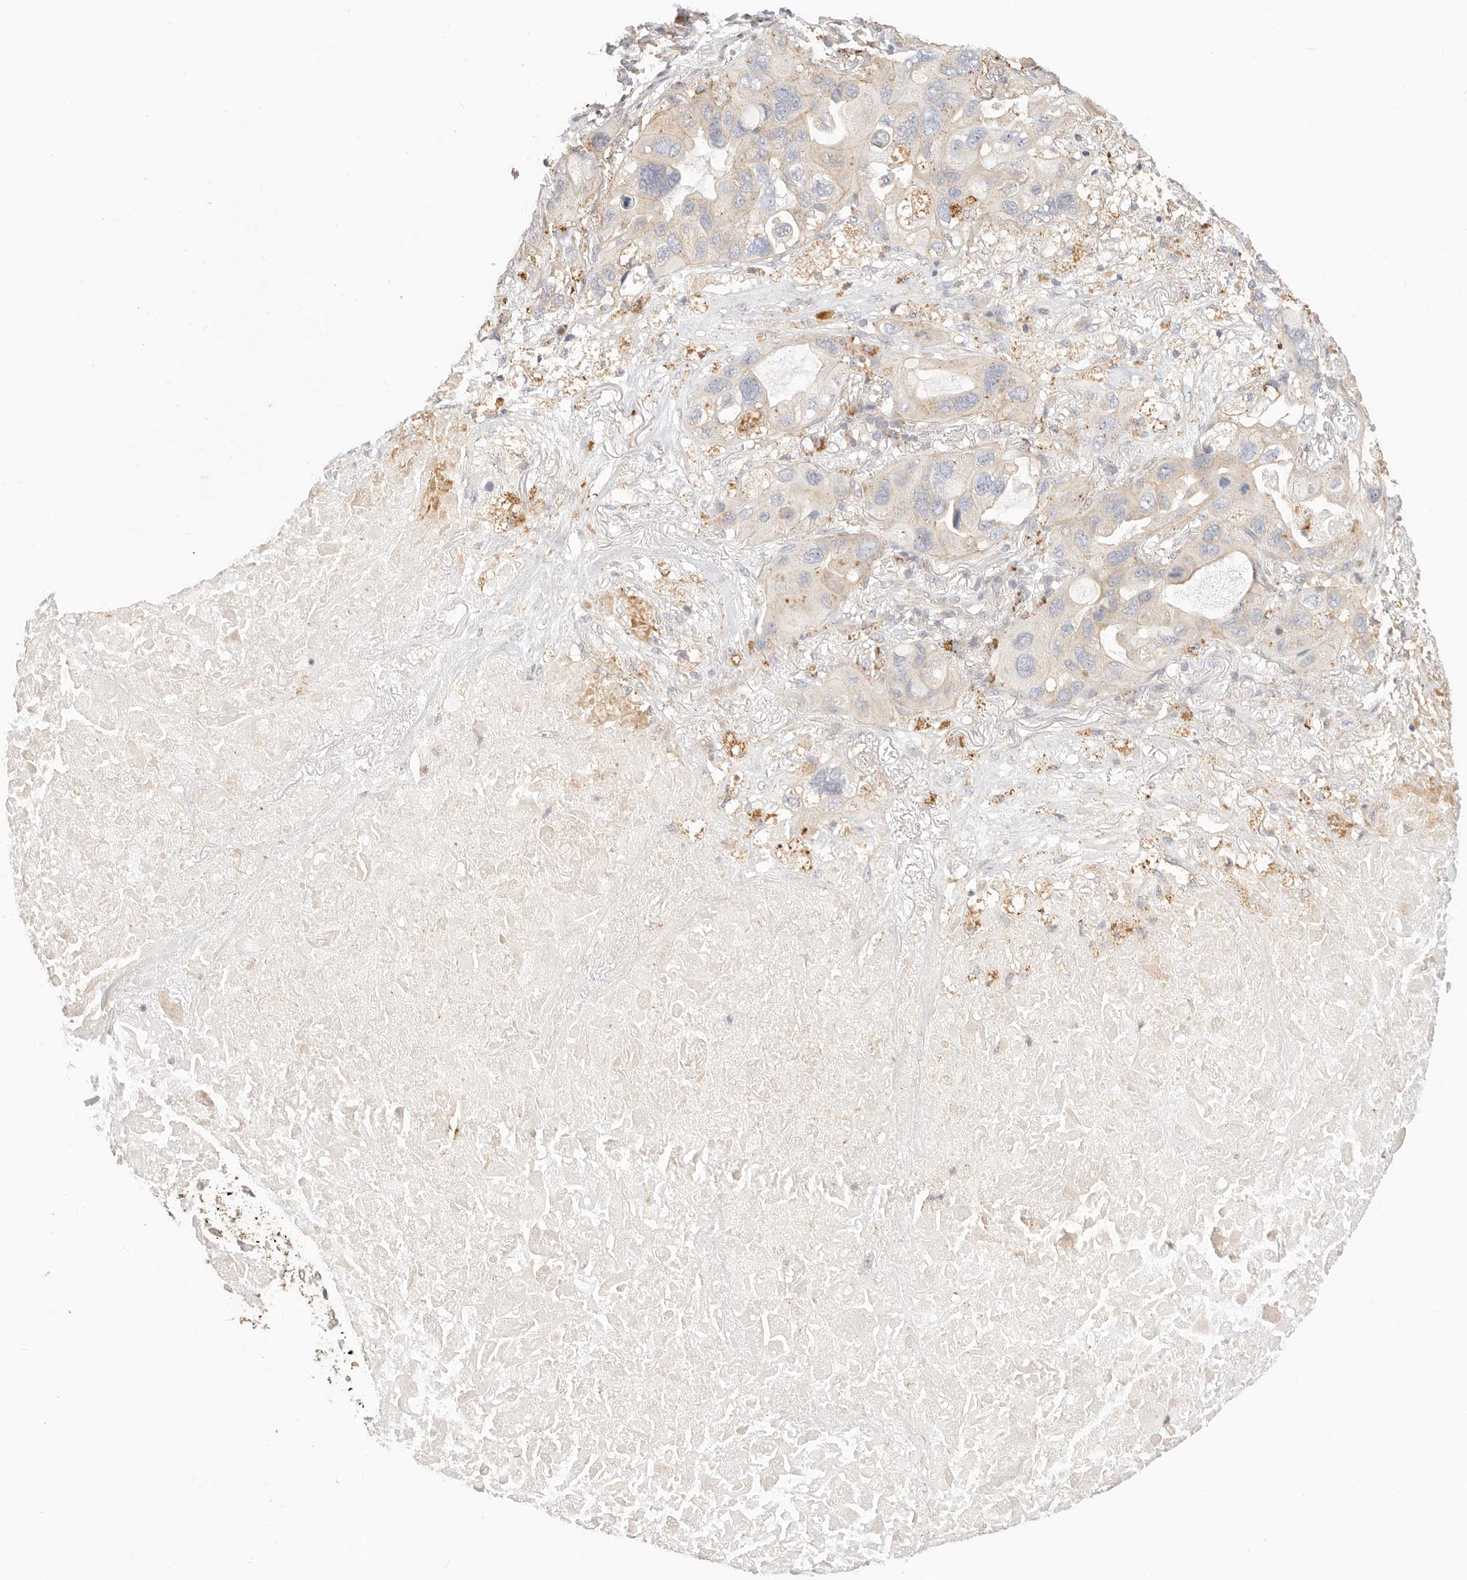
{"staining": {"intensity": "negative", "quantity": "none", "location": "none"}, "tissue": "lung cancer", "cell_type": "Tumor cells", "image_type": "cancer", "snomed": [{"axis": "morphology", "description": "Squamous cell carcinoma, NOS"}, {"axis": "topography", "description": "Lung"}], "caption": "This is an IHC histopathology image of lung cancer (squamous cell carcinoma). There is no positivity in tumor cells.", "gene": "CNMD", "patient": {"sex": "female", "age": 73}}